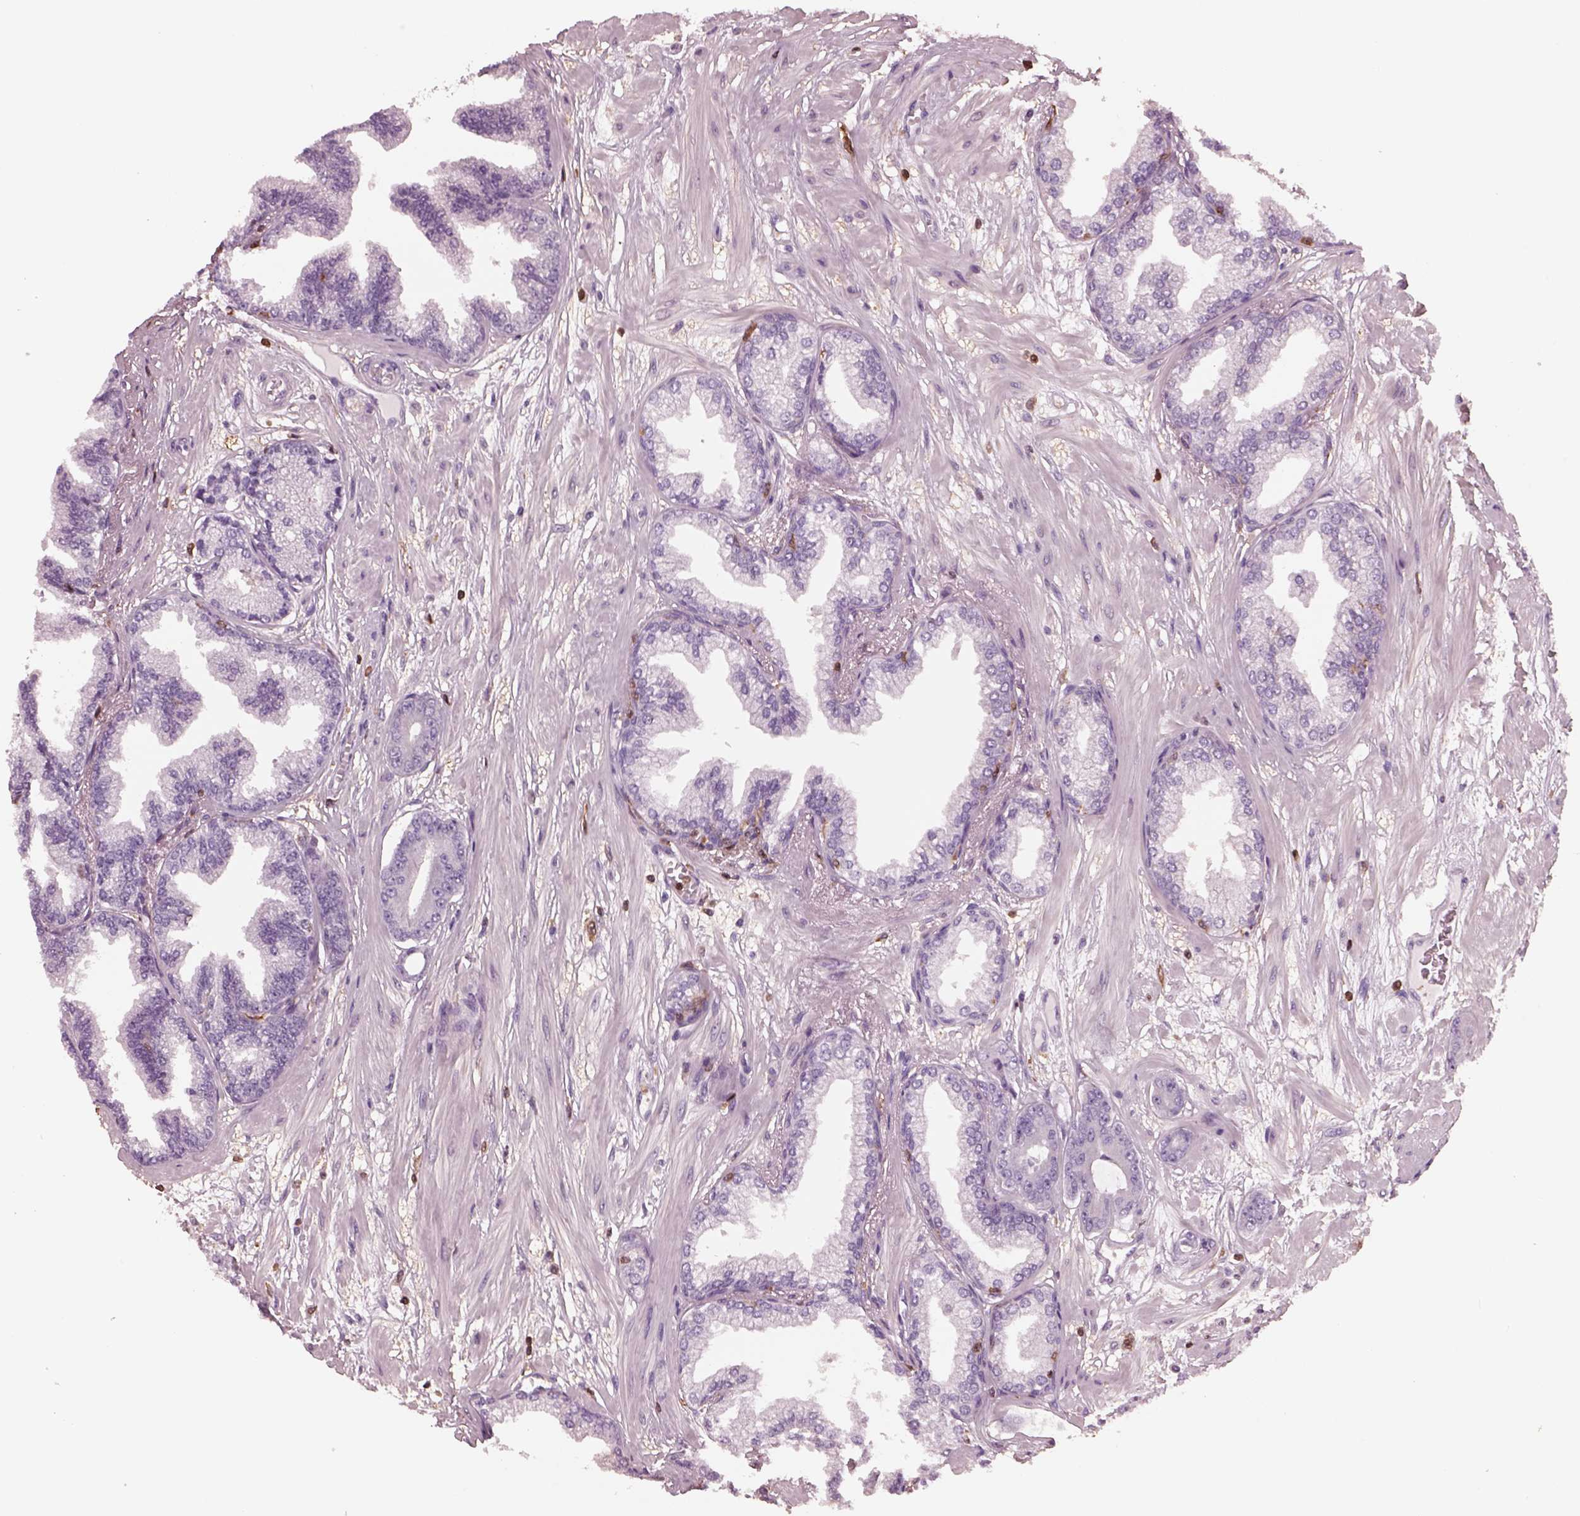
{"staining": {"intensity": "negative", "quantity": "none", "location": "none"}, "tissue": "prostate cancer", "cell_type": "Tumor cells", "image_type": "cancer", "snomed": [{"axis": "morphology", "description": "Adenocarcinoma, Low grade"}, {"axis": "topography", "description": "Prostate"}], "caption": "DAB immunohistochemical staining of human prostate cancer (low-grade adenocarcinoma) displays no significant staining in tumor cells.", "gene": "IL31RA", "patient": {"sex": "male", "age": 64}}